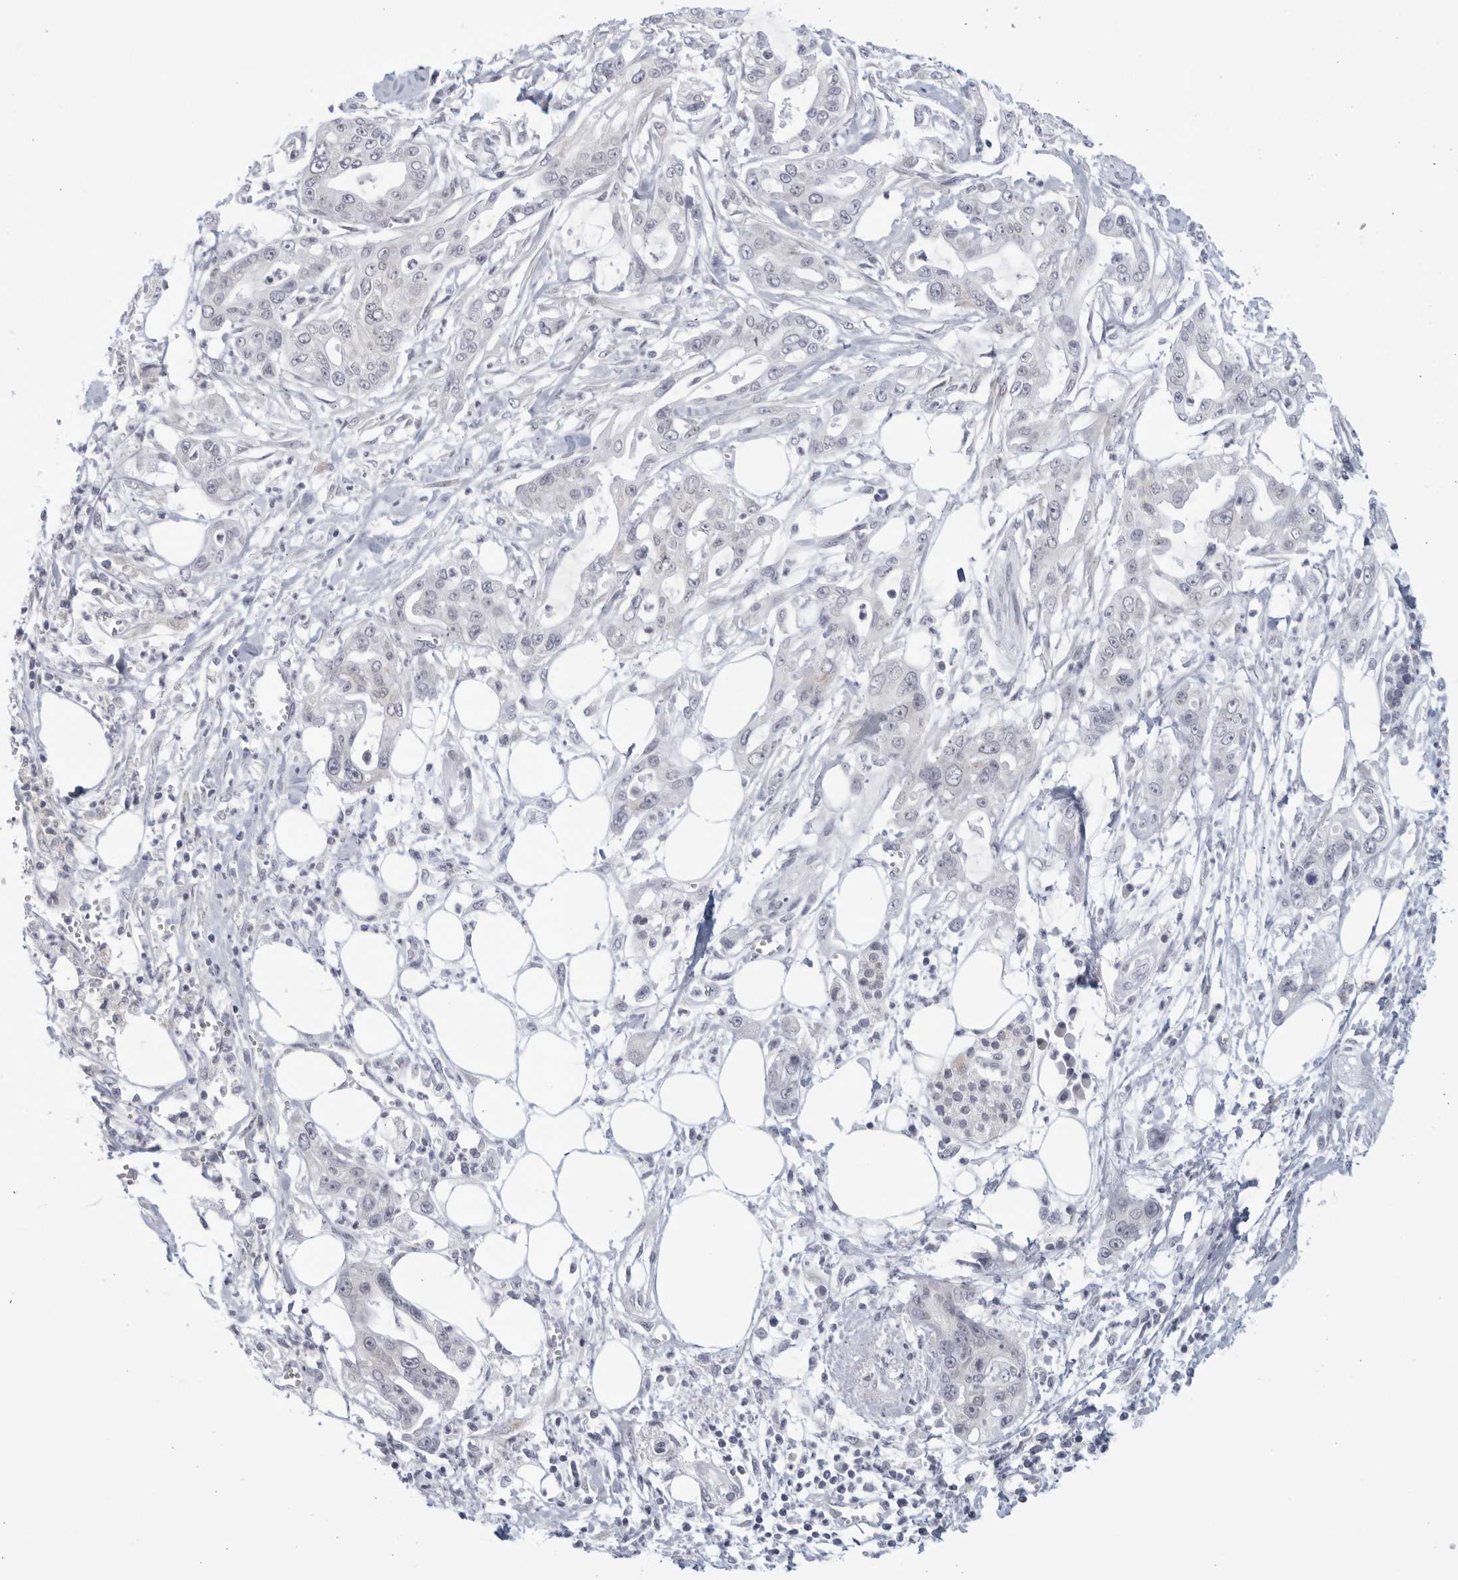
{"staining": {"intensity": "negative", "quantity": "none", "location": "none"}, "tissue": "pancreatic cancer", "cell_type": "Tumor cells", "image_type": "cancer", "snomed": [{"axis": "morphology", "description": "Adenocarcinoma, NOS"}, {"axis": "topography", "description": "Pancreas"}], "caption": "Immunohistochemistry (IHC) image of human pancreatic cancer (adenocarcinoma) stained for a protein (brown), which displays no staining in tumor cells. (IHC, brightfield microscopy, high magnification).", "gene": "WDTC1", "patient": {"sex": "male", "age": 68}}